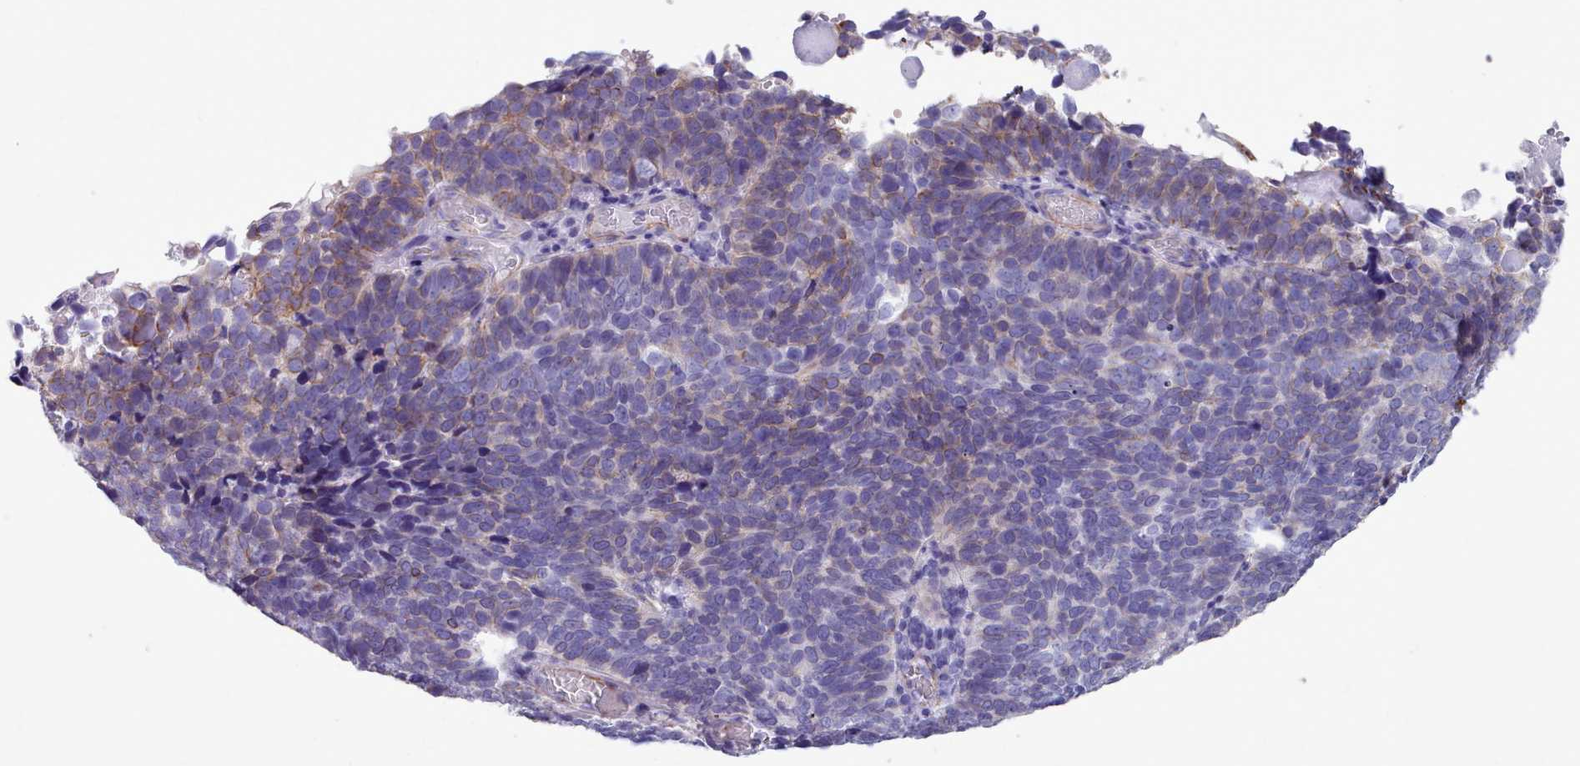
{"staining": {"intensity": "moderate", "quantity": "<25%", "location": "cytoplasmic/membranous"}, "tissue": "cervical cancer", "cell_type": "Tumor cells", "image_type": "cancer", "snomed": [{"axis": "morphology", "description": "Squamous cell carcinoma, NOS"}, {"axis": "topography", "description": "Cervix"}], "caption": "Immunohistochemical staining of squamous cell carcinoma (cervical) shows low levels of moderate cytoplasmic/membranous staining in approximately <25% of tumor cells. The protein of interest is shown in brown color, while the nuclei are stained blue.", "gene": "FPGS", "patient": {"sex": "female", "age": 39}}